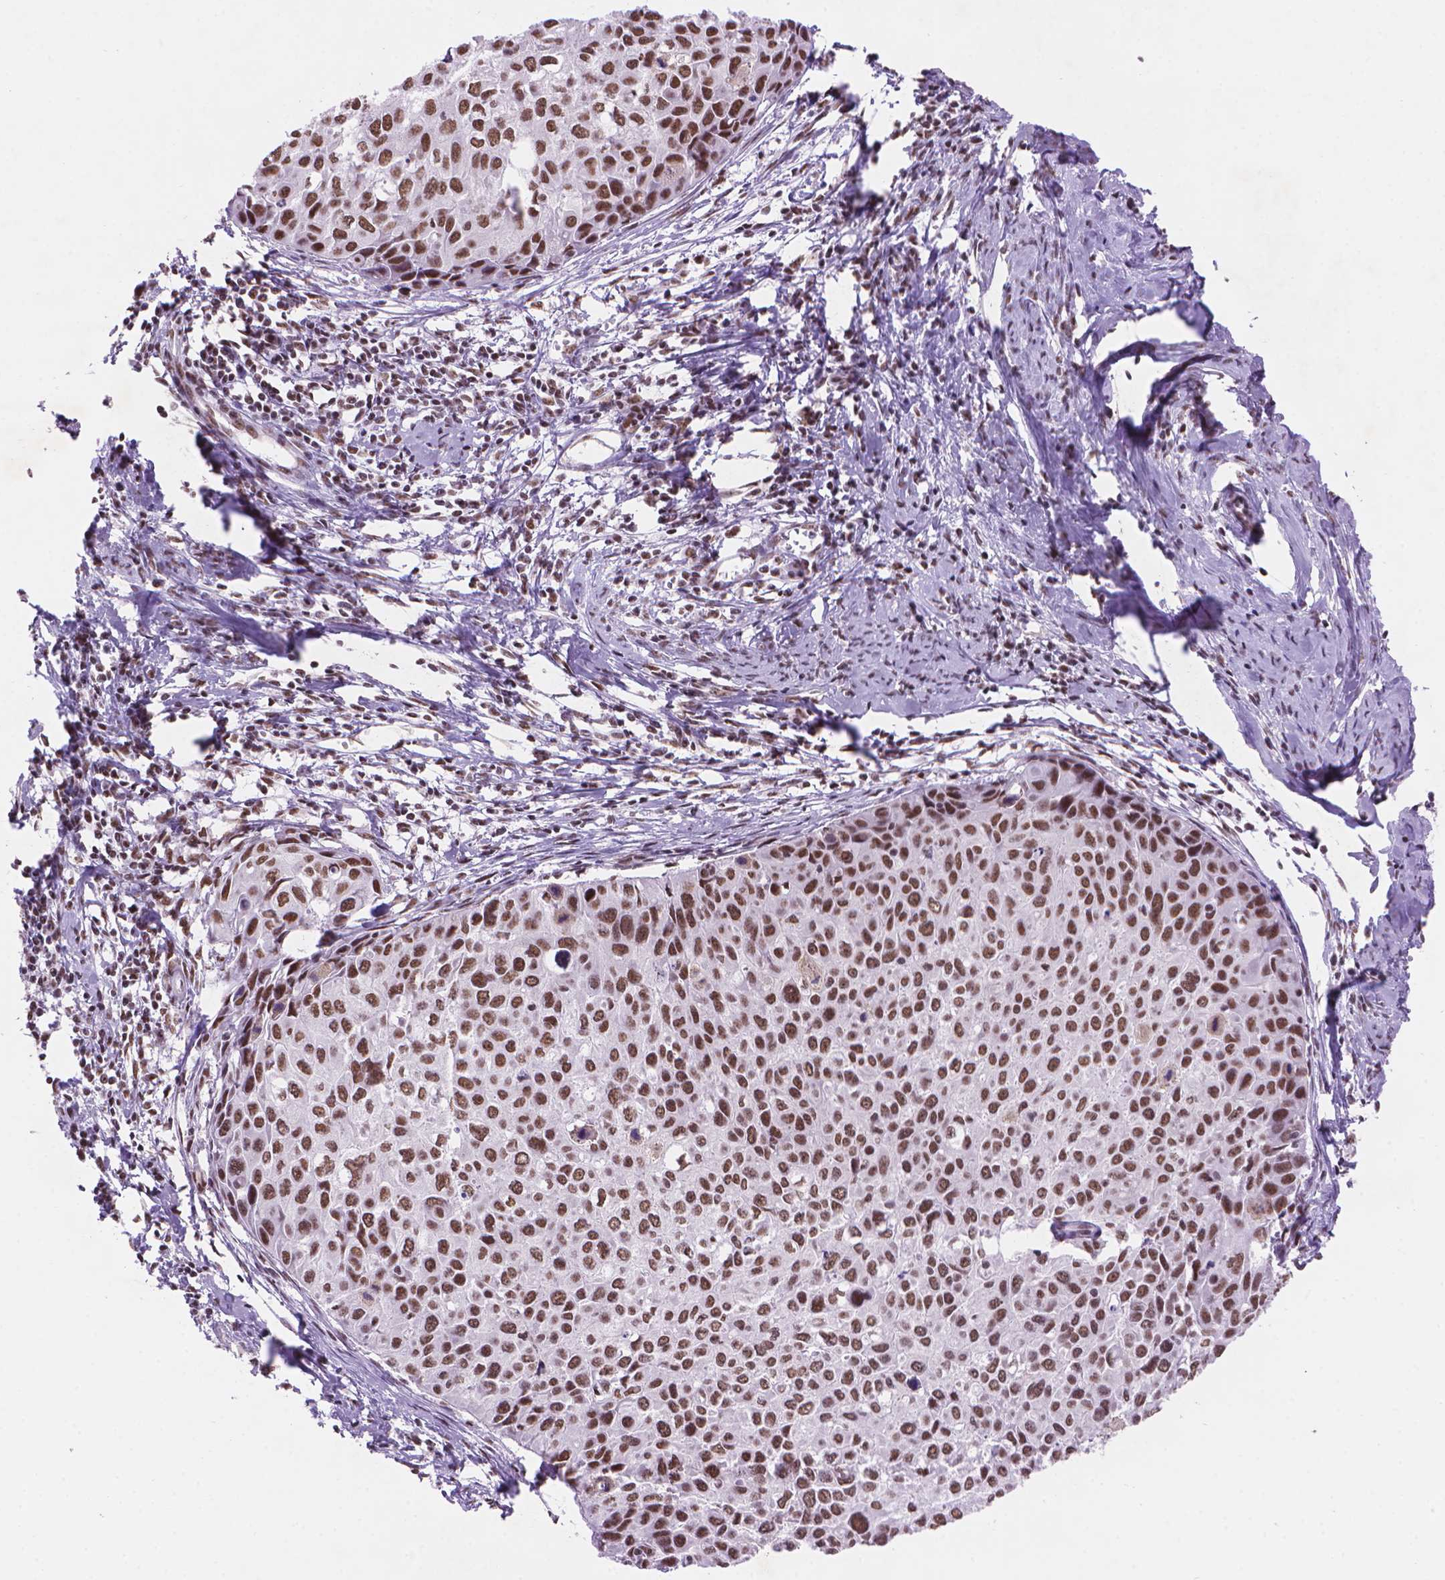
{"staining": {"intensity": "moderate", "quantity": ">75%", "location": "nuclear"}, "tissue": "cervical cancer", "cell_type": "Tumor cells", "image_type": "cancer", "snomed": [{"axis": "morphology", "description": "Squamous cell carcinoma, NOS"}, {"axis": "topography", "description": "Cervix"}], "caption": "A high-resolution micrograph shows immunohistochemistry (IHC) staining of cervical cancer (squamous cell carcinoma), which exhibits moderate nuclear staining in approximately >75% of tumor cells.", "gene": "RPA4", "patient": {"sex": "female", "age": 50}}